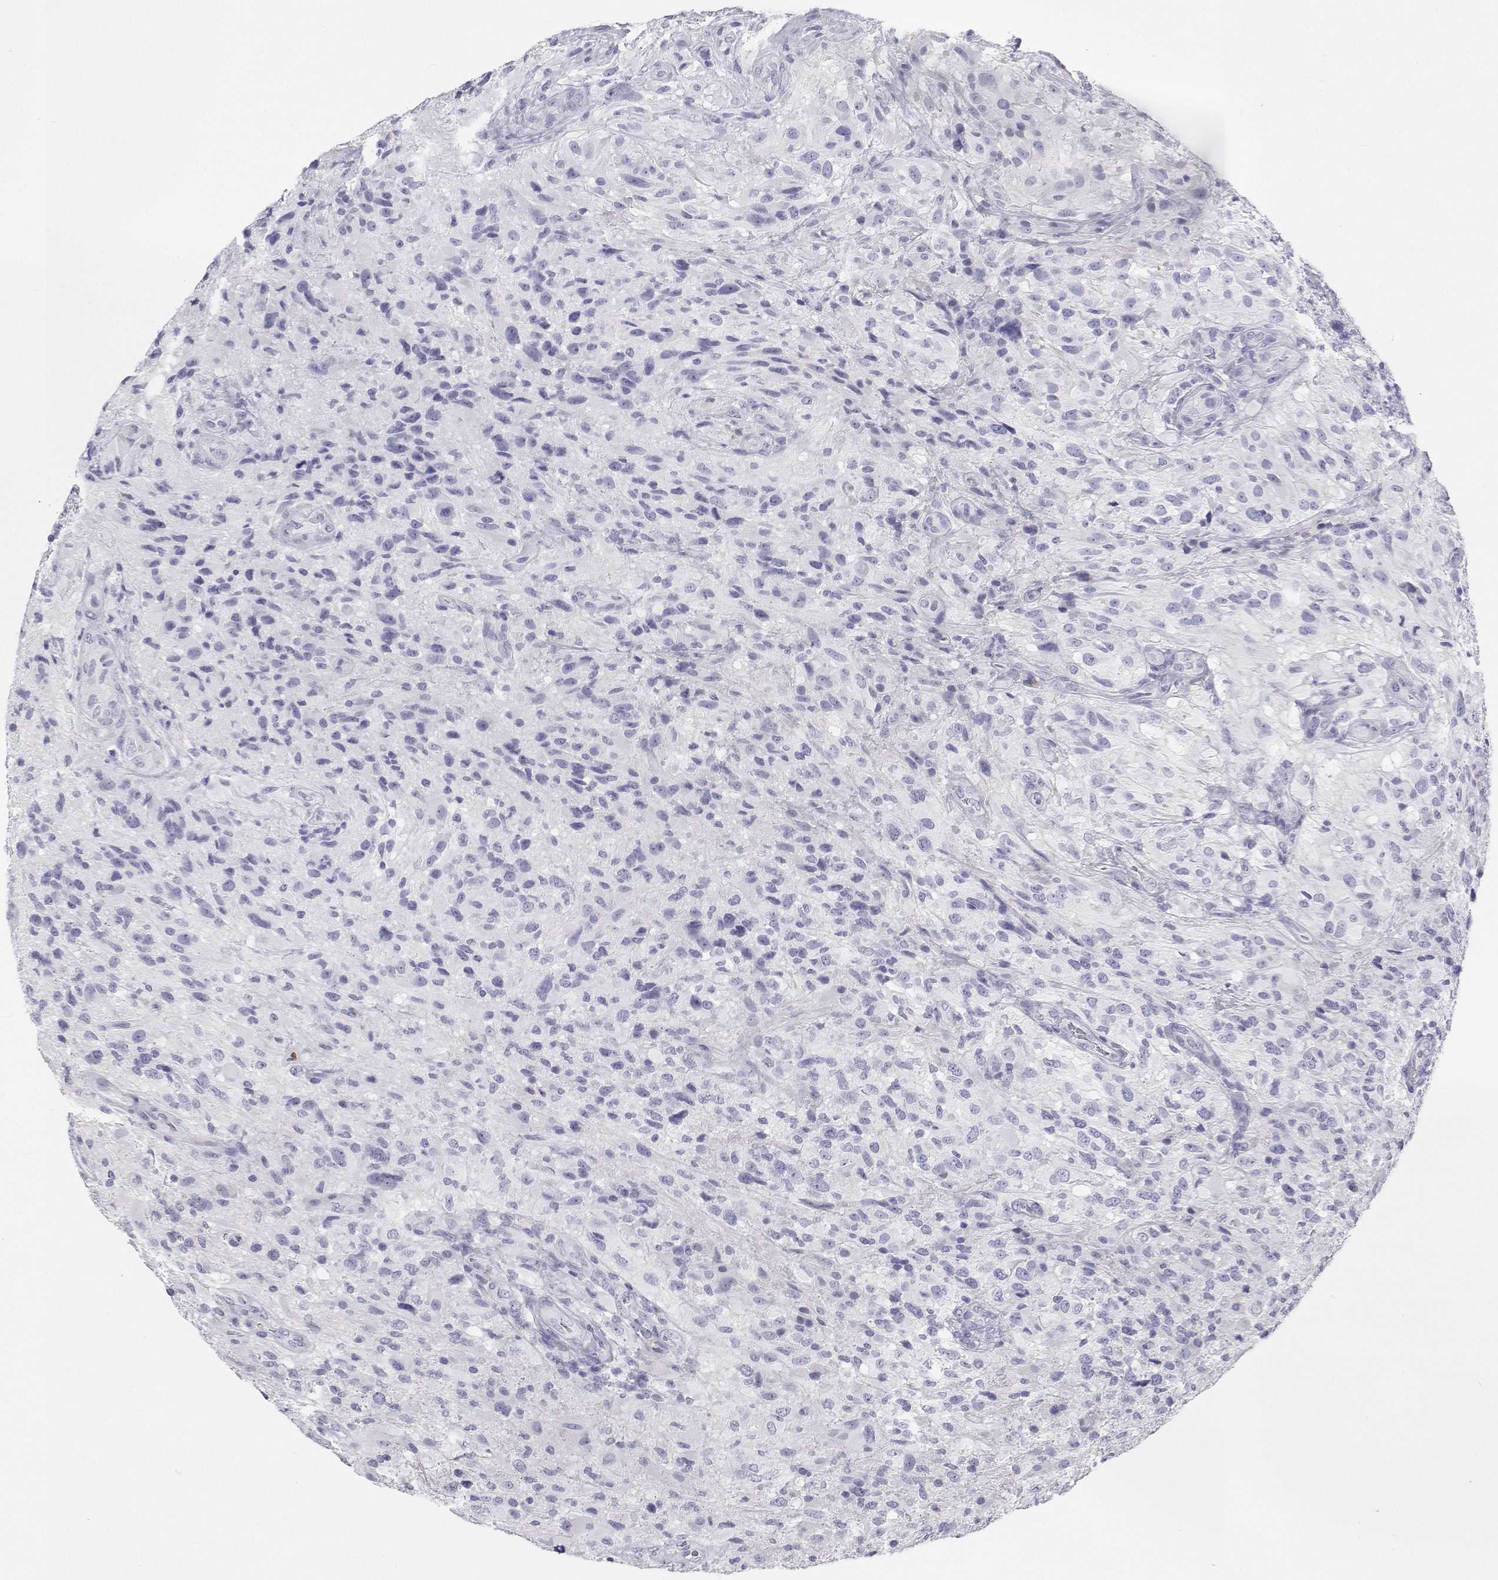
{"staining": {"intensity": "negative", "quantity": "none", "location": "none"}, "tissue": "glioma", "cell_type": "Tumor cells", "image_type": "cancer", "snomed": [{"axis": "morphology", "description": "Glioma, malignant, High grade"}, {"axis": "topography", "description": "Brain"}], "caption": "High magnification brightfield microscopy of high-grade glioma (malignant) stained with DAB (3,3'-diaminobenzidine) (brown) and counterstained with hematoxylin (blue): tumor cells show no significant expression.", "gene": "SFTPB", "patient": {"sex": "male", "age": 53}}